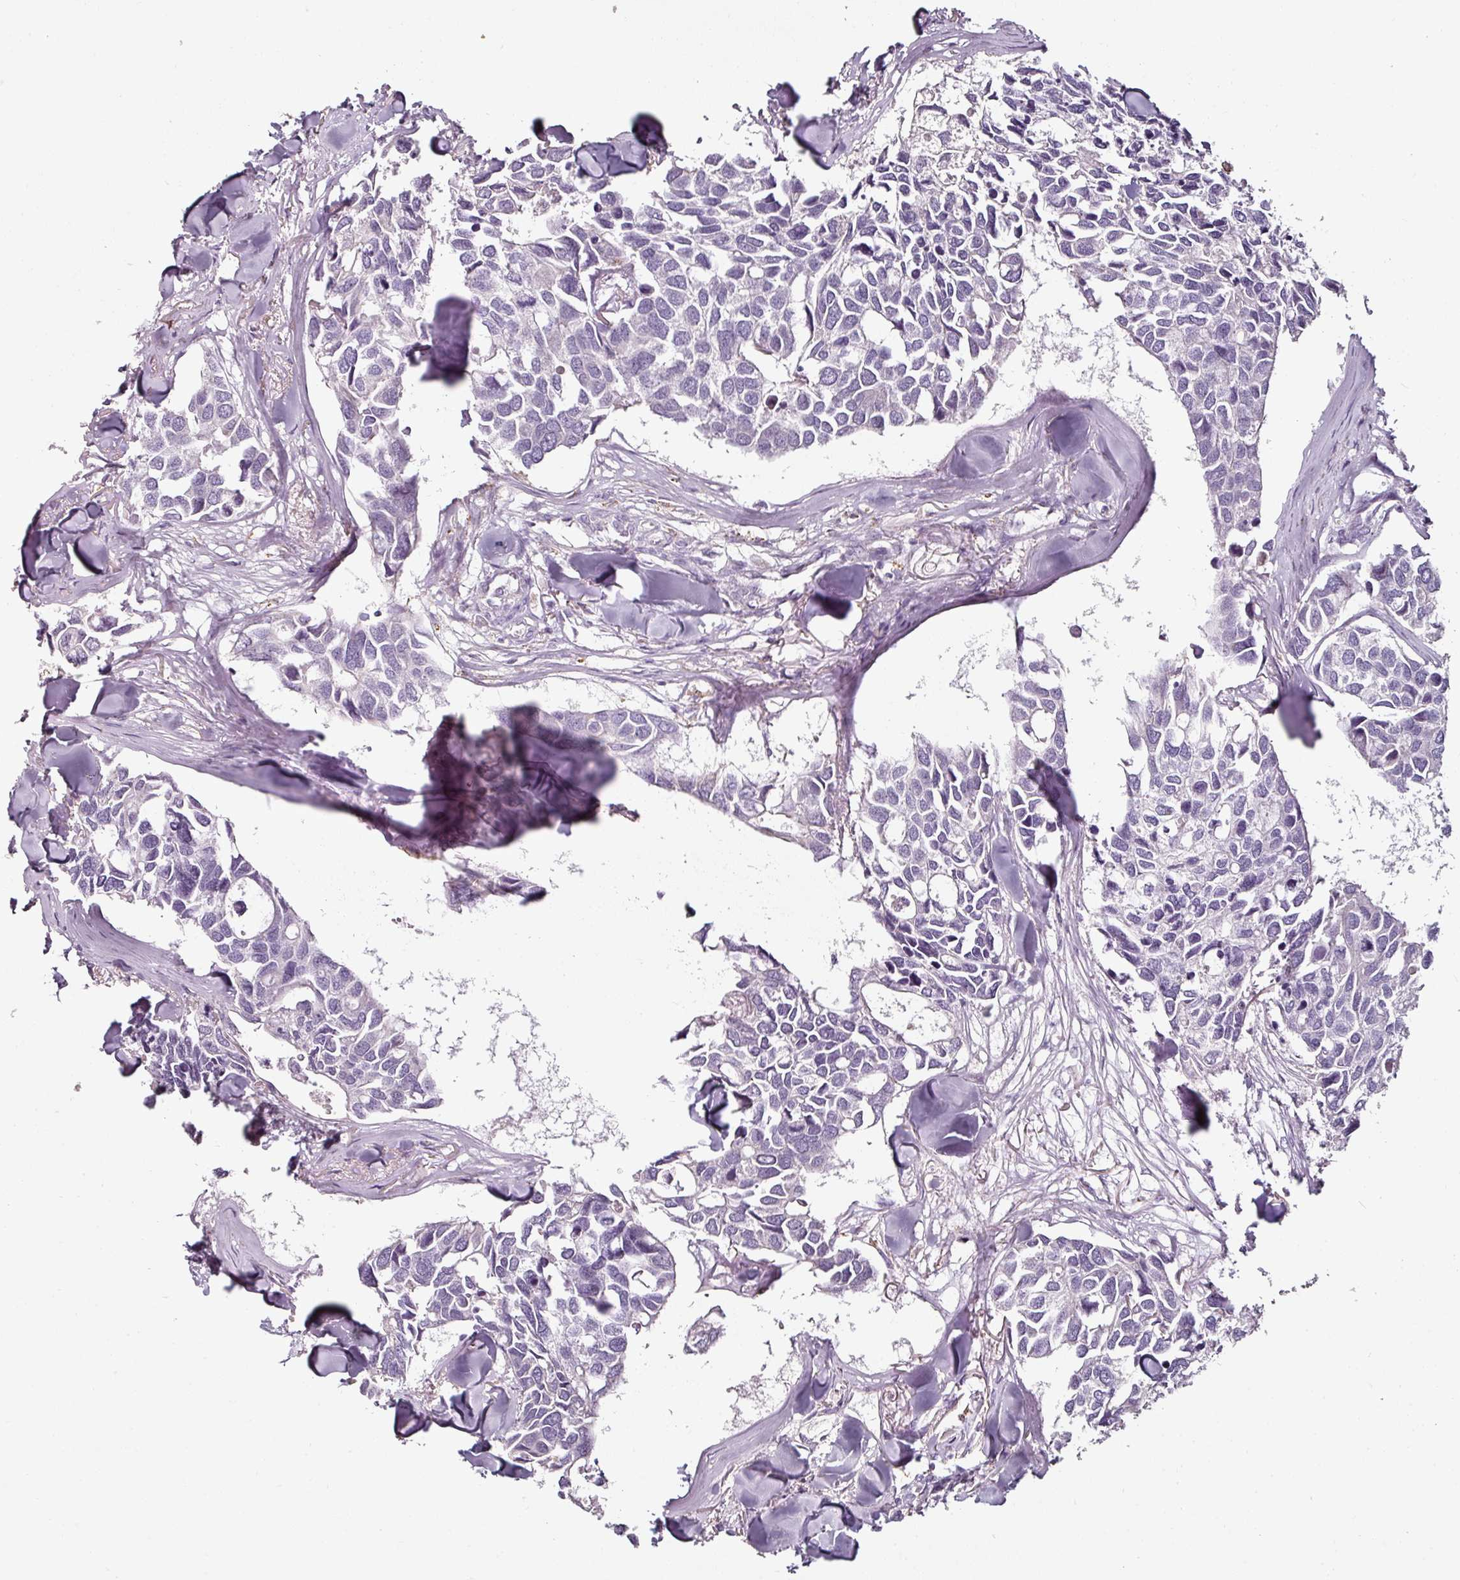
{"staining": {"intensity": "negative", "quantity": "none", "location": "none"}, "tissue": "breast cancer", "cell_type": "Tumor cells", "image_type": "cancer", "snomed": [{"axis": "morphology", "description": "Duct carcinoma"}, {"axis": "topography", "description": "Breast"}], "caption": "High power microscopy photomicrograph of an IHC histopathology image of breast cancer, revealing no significant expression in tumor cells.", "gene": "CAP2", "patient": {"sex": "female", "age": 83}}